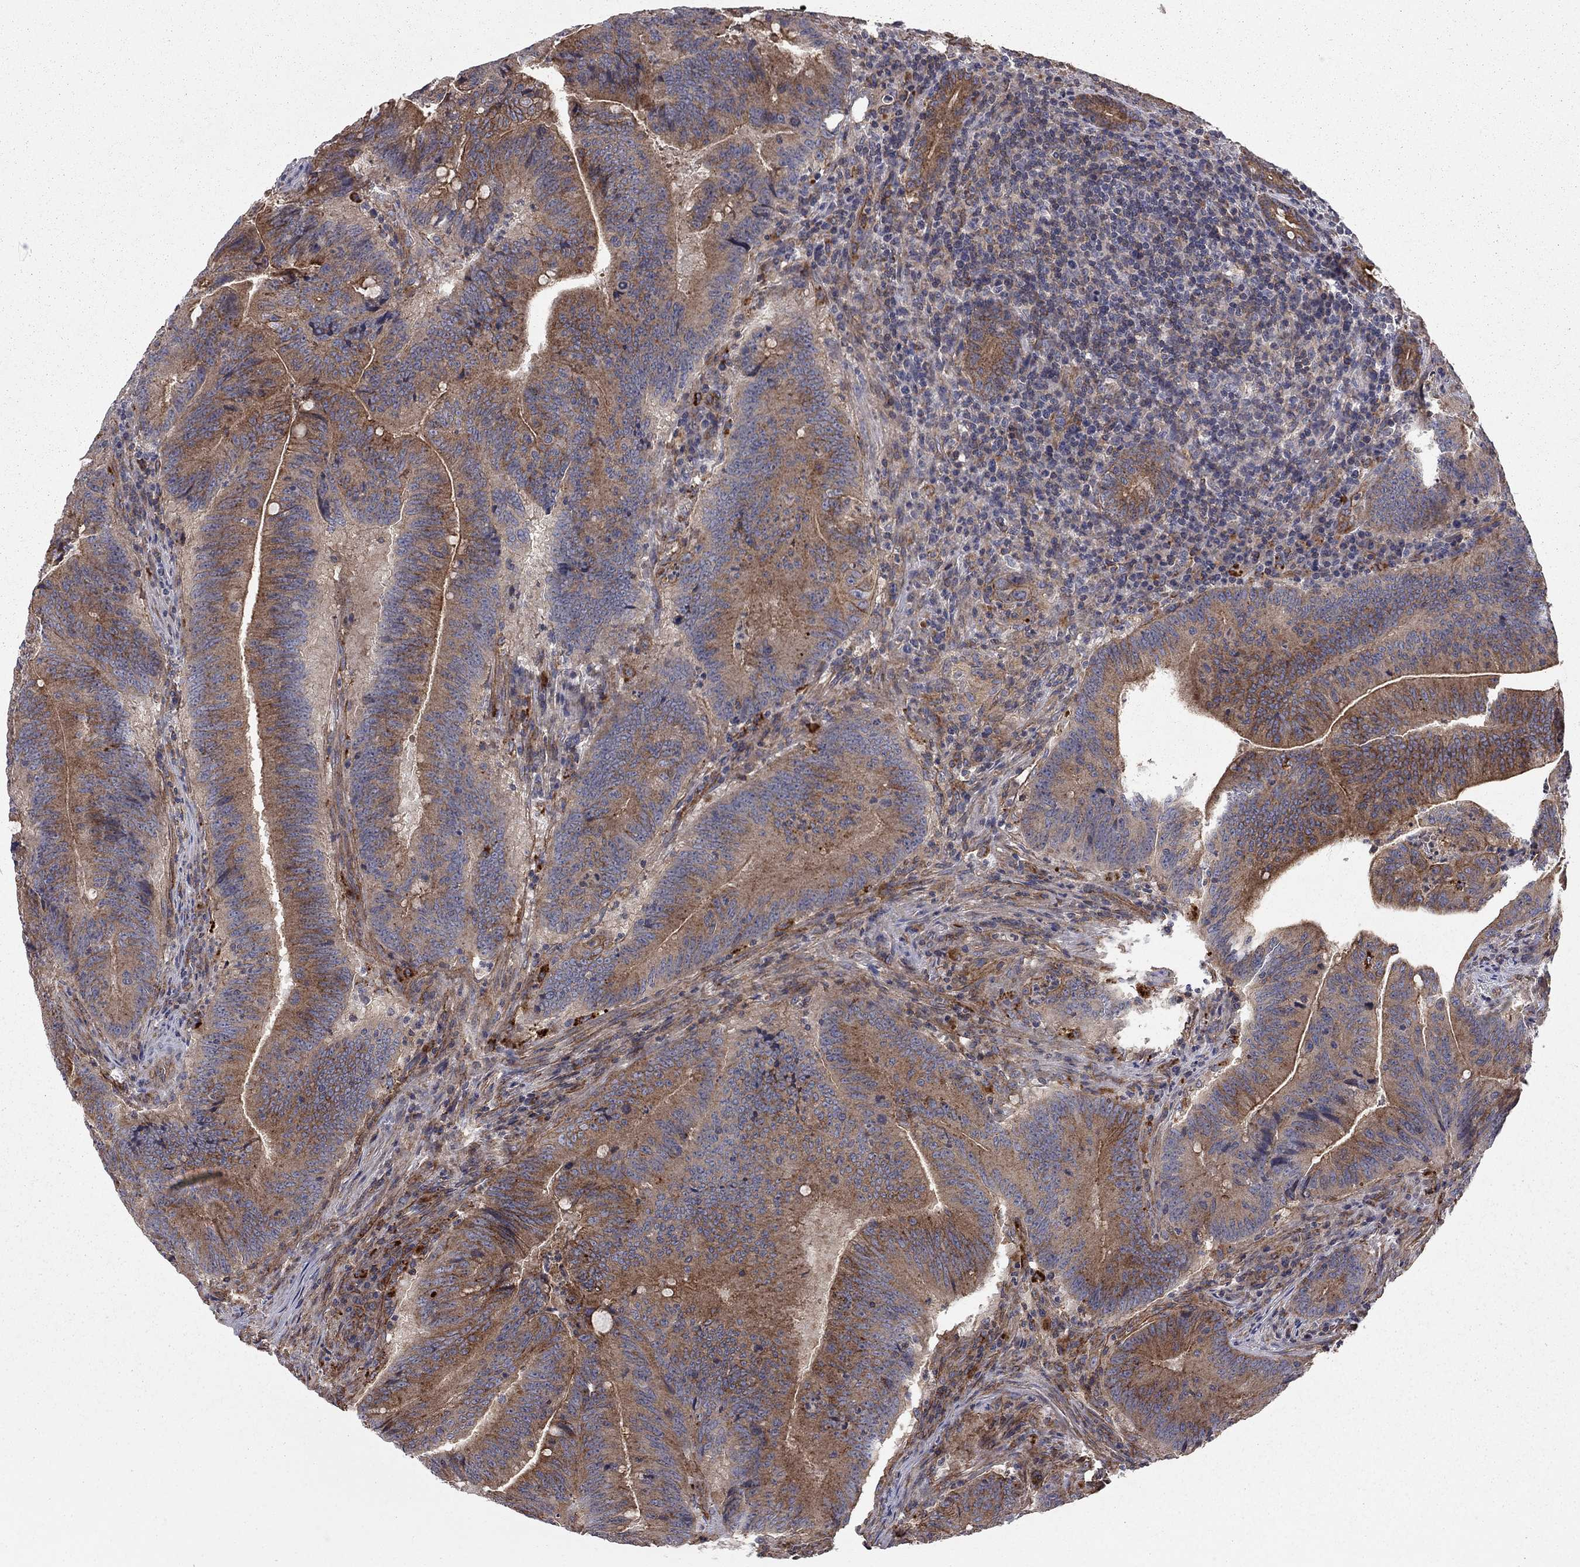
{"staining": {"intensity": "moderate", "quantity": ">75%", "location": "cytoplasmic/membranous"}, "tissue": "colorectal cancer", "cell_type": "Tumor cells", "image_type": "cancer", "snomed": [{"axis": "morphology", "description": "Adenocarcinoma, NOS"}, {"axis": "topography", "description": "Colon"}], "caption": "Immunohistochemical staining of colorectal cancer reveals medium levels of moderate cytoplasmic/membranous positivity in about >75% of tumor cells.", "gene": "RASEF", "patient": {"sex": "female", "age": 87}}